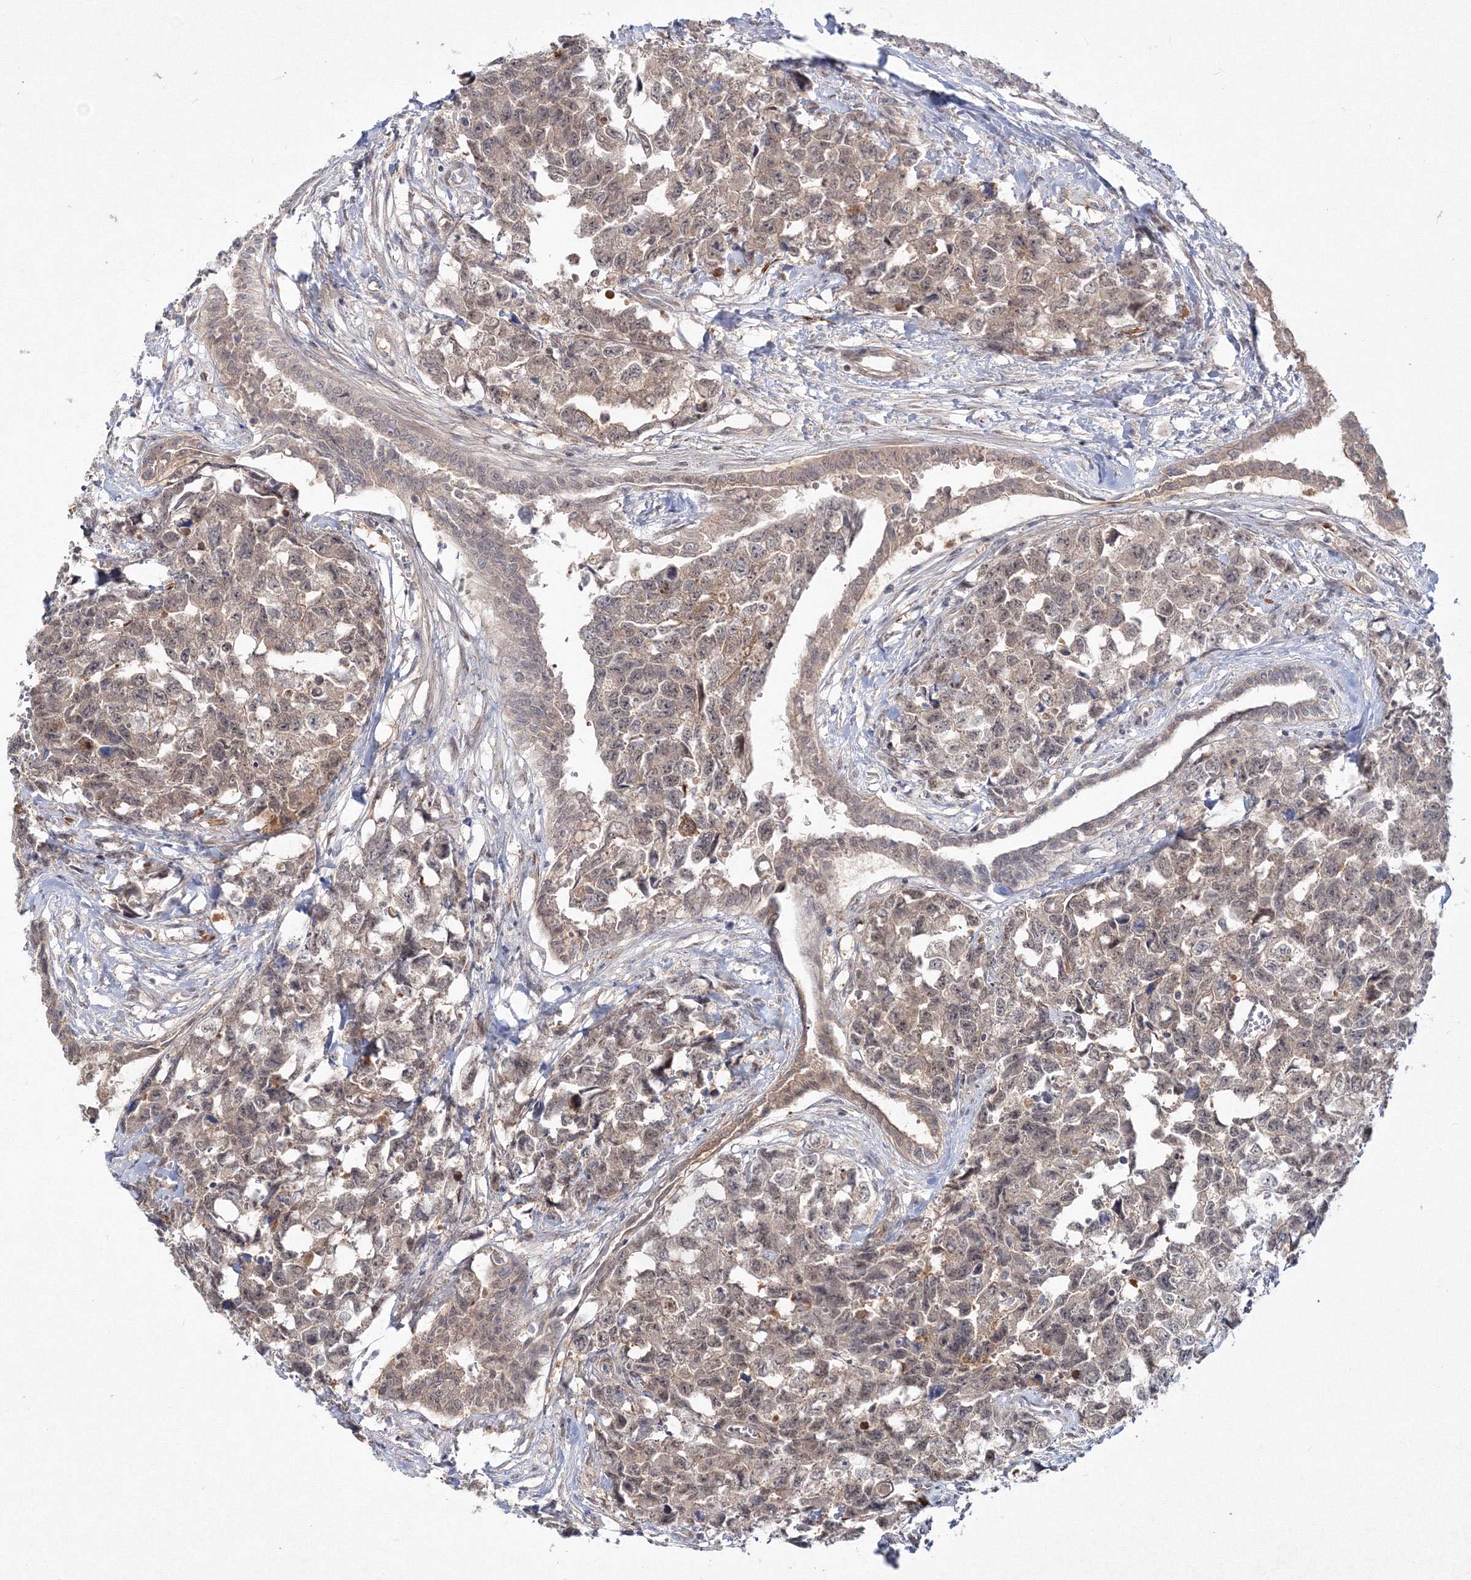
{"staining": {"intensity": "weak", "quantity": ">75%", "location": "cytoplasmic/membranous"}, "tissue": "testis cancer", "cell_type": "Tumor cells", "image_type": "cancer", "snomed": [{"axis": "morphology", "description": "Carcinoma, Embryonal, NOS"}, {"axis": "topography", "description": "Testis"}], "caption": "DAB (3,3'-diaminobenzidine) immunohistochemical staining of human testis cancer shows weak cytoplasmic/membranous protein staining in about >75% of tumor cells.", "gene": "IPMK", "patient": {"sex": "male", "age": 31}}